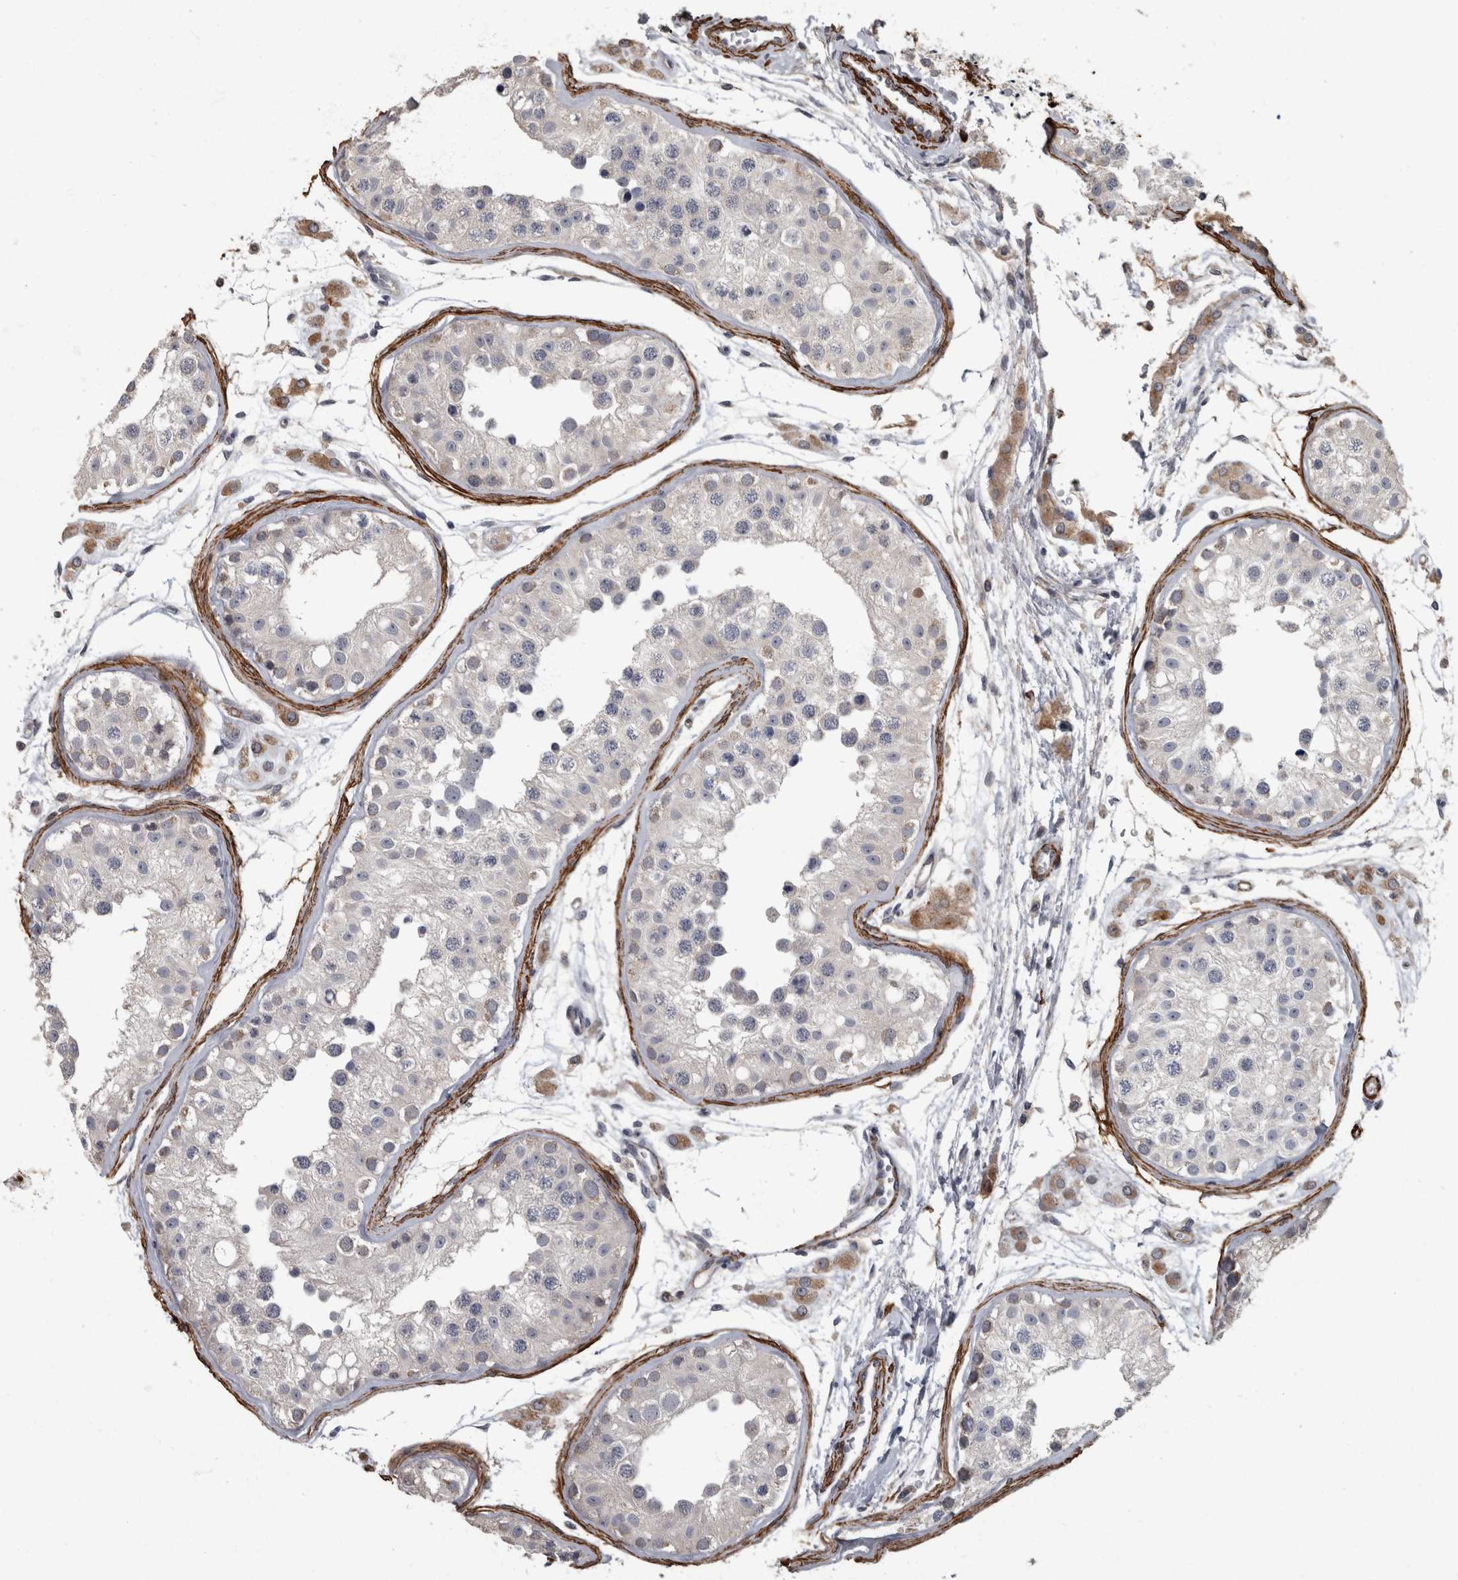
{"staining": {"intensity": "negative", "quantity": "none", "location": "none"}, "tissue": "testis", "cell_type": "Cells in seminiferous ducts", "image_type": "normal", "snomed": [{"axis": "morphology", "description": "Normal tissue, NOS"}, {"axis": "morphology", "description": "Adenocarcinoma, metastatic, NOS"}, {"axis": "topography", "description": "Testis"}], "caption": "A high-resolution histopathology image shows immunohistochemistry staining of benign testis, which shows no significant staining in cells in seminiferous ducts.", "gene": "MASTL", "patient": {"sex": "male", "age": 26}}